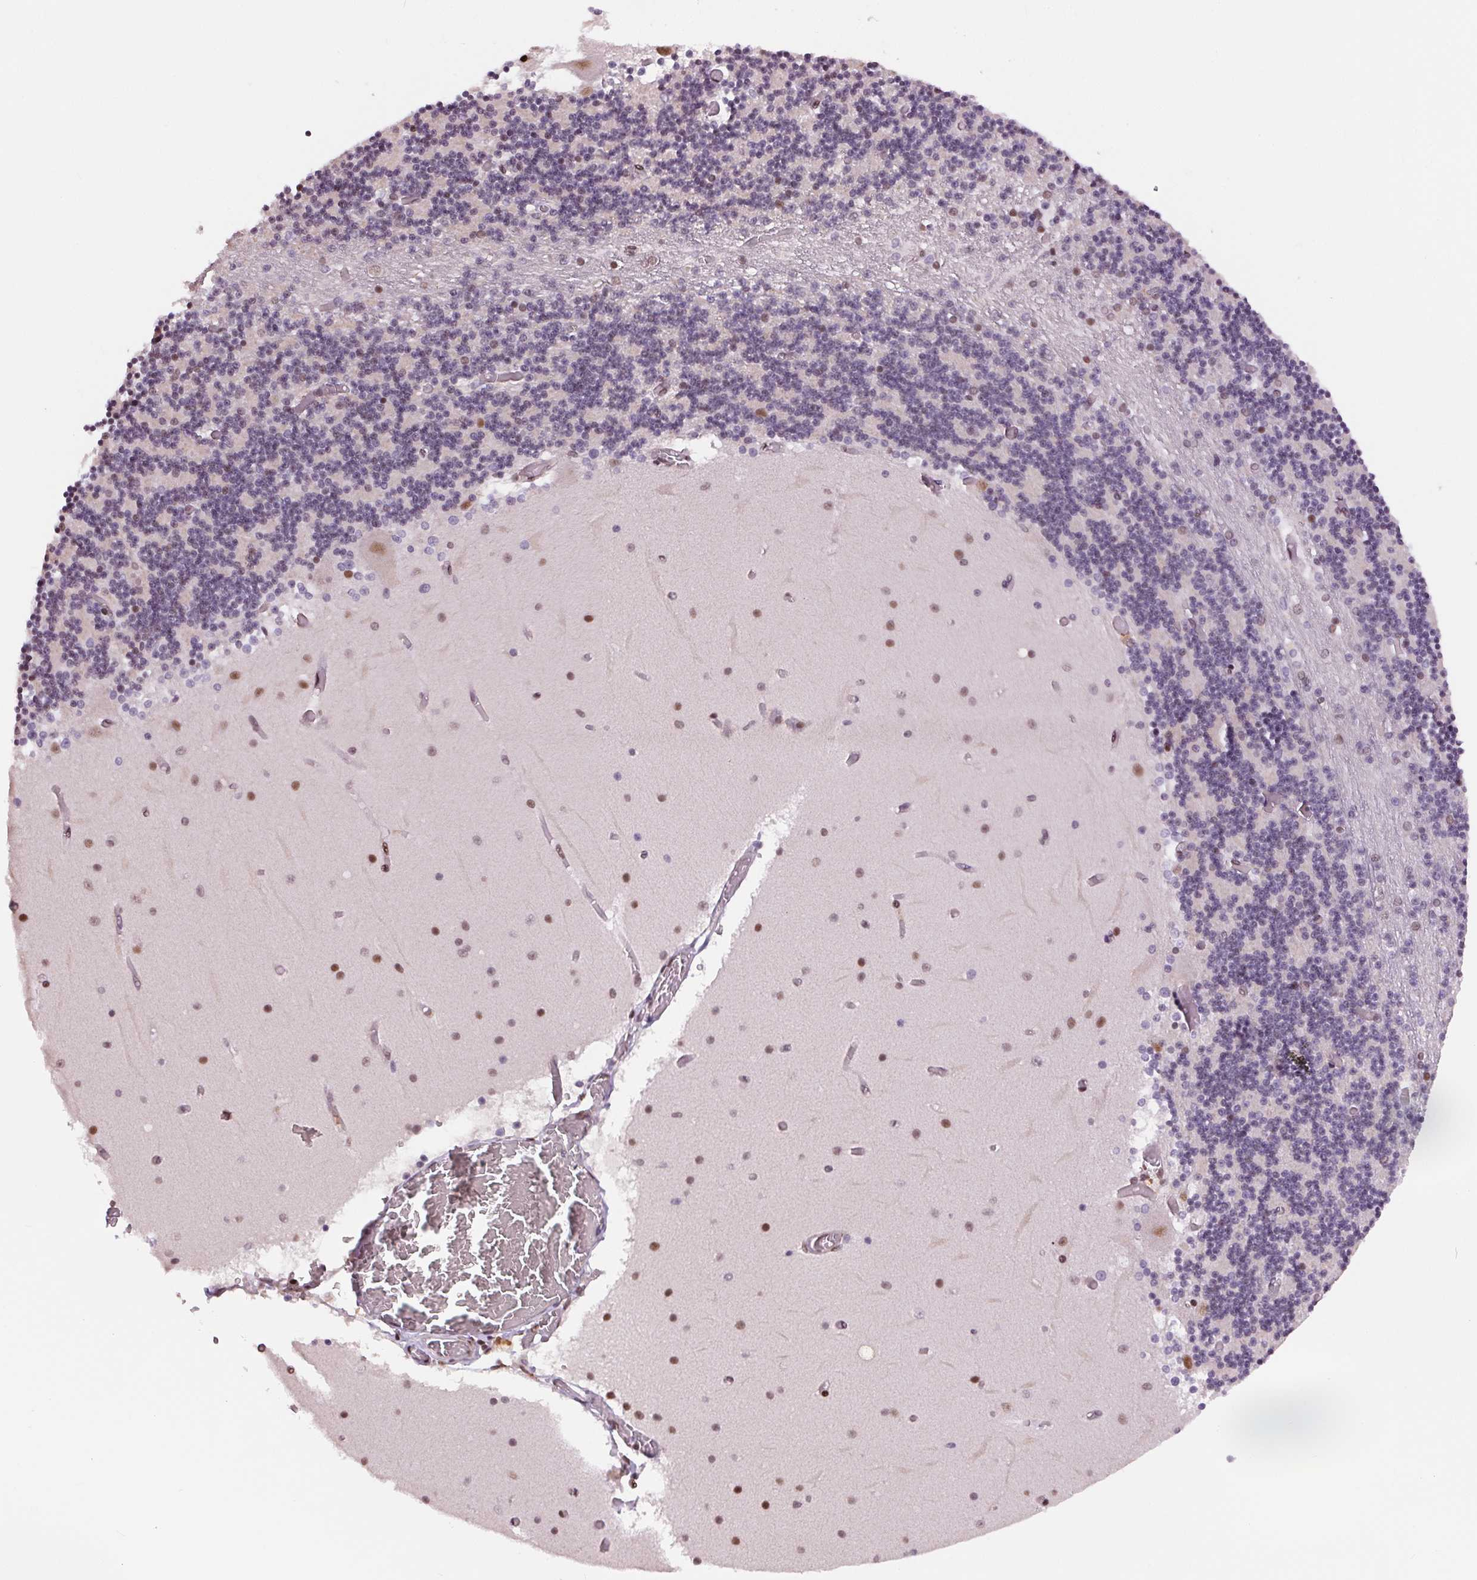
{"staining": {"intensity": "weak", "quantity": "25%-75%", "location": "nuclear"}, "tissue": "cerebellum", "cell_type": "Cells in granular layer", "image_type": "normal", "snomed": [{"axis": "morphology", "description": "Normal tissue, NOS"}, {"axis": "topography", "description": "Cerebellum"}], "caption": "Cerebellum stained with IHC shows weak nuclear positivity in about 25%-75% of cells in granular layer. The staining was performed using DAB (3,3'-diaminobenzidine) to visualize the protein expression in brown, while the nuclei were stained in blue with hematoxylin (Magnification: 20x).", "gene": "RAD23A", "patient": {"sex": "female", "age": 28}}